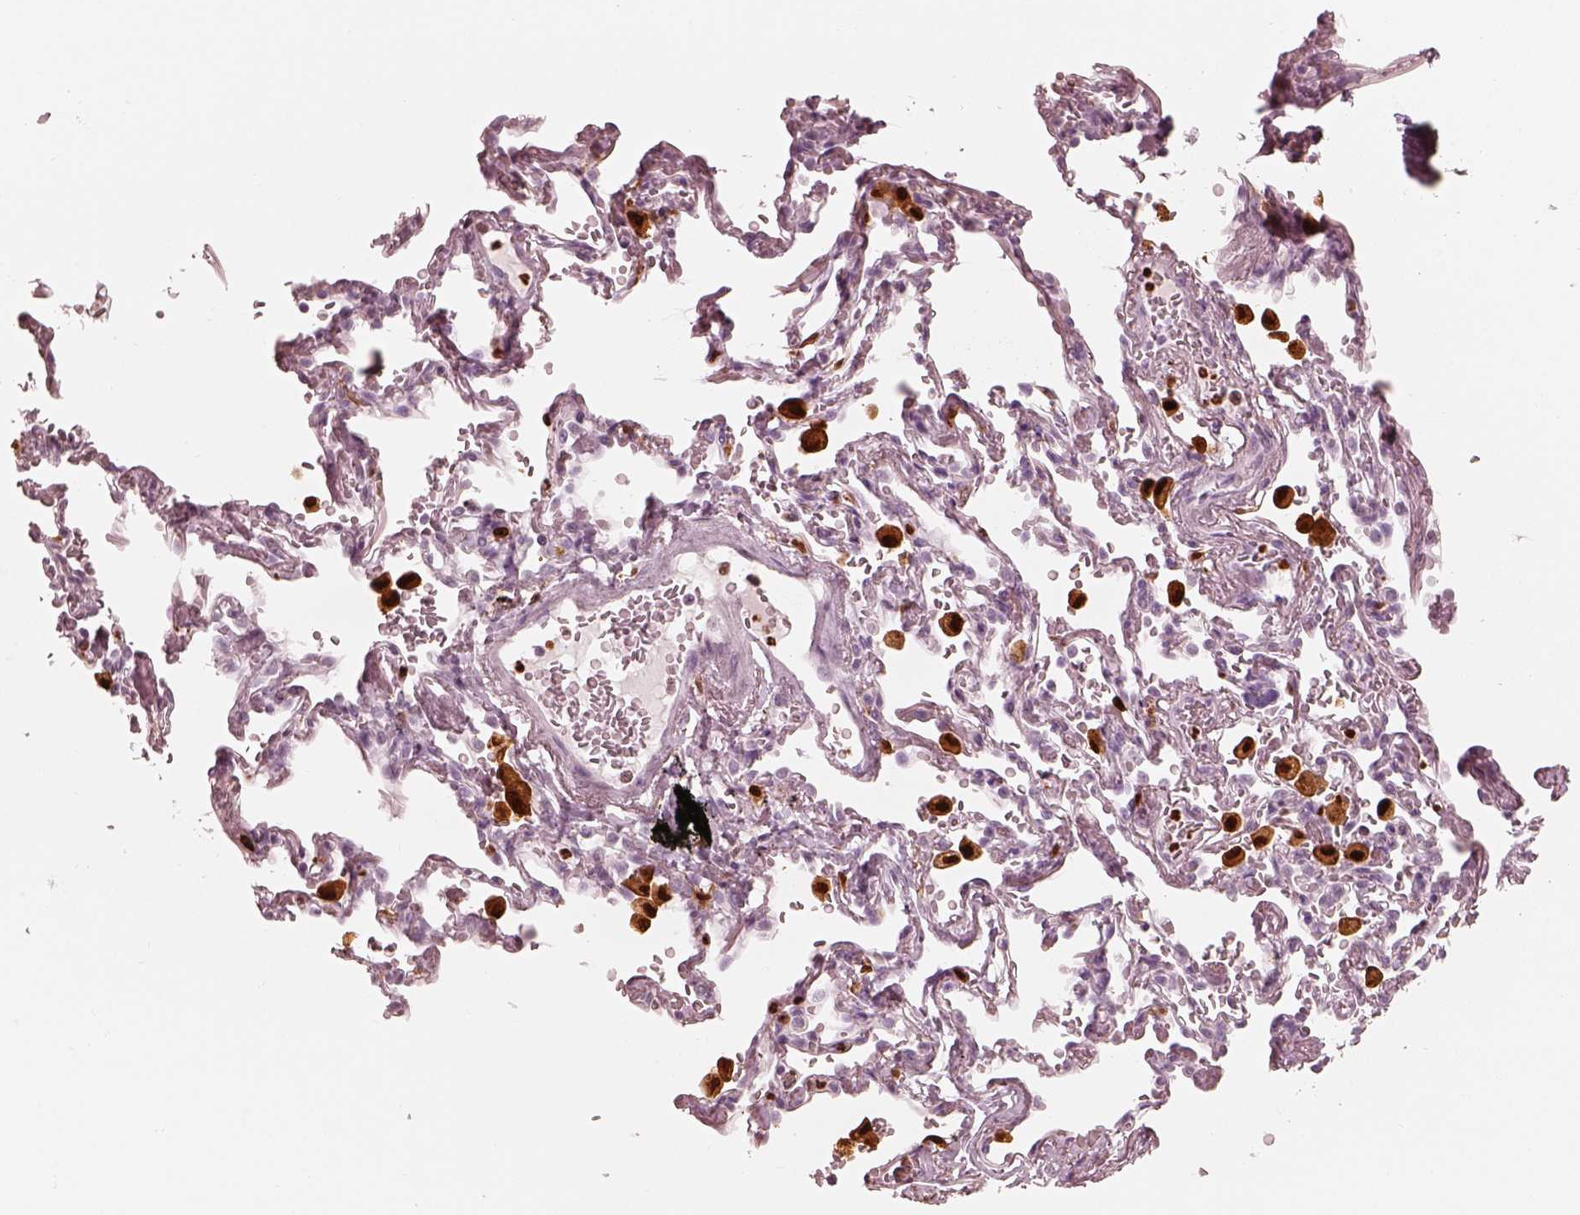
{"staining": {"intensity": "negative", "quantity": "none", "location": "none"}, "tissue": "adipose tissue", "cell_type": "Adipocytes", "image_type": "normal", "snomed": [{"axis": "morphology", "description": "Normal tissue, NOS"}, {"axis": "topography", "description": "Cartilage tissue"}, {"axis": "topography", "description": "Bronchus"}, {"axis": "topography", "description": "Peripheral nerve tissue"}], "caption": "A photomicrograph of human adipose tissue is negative for staining in adipocytes. (DAB (3,3'-diaminobenzidine) IHC with hematoxylin counter stain).", "gene": "ALOX5", "patient": {"sex": "male", "age": 67}}